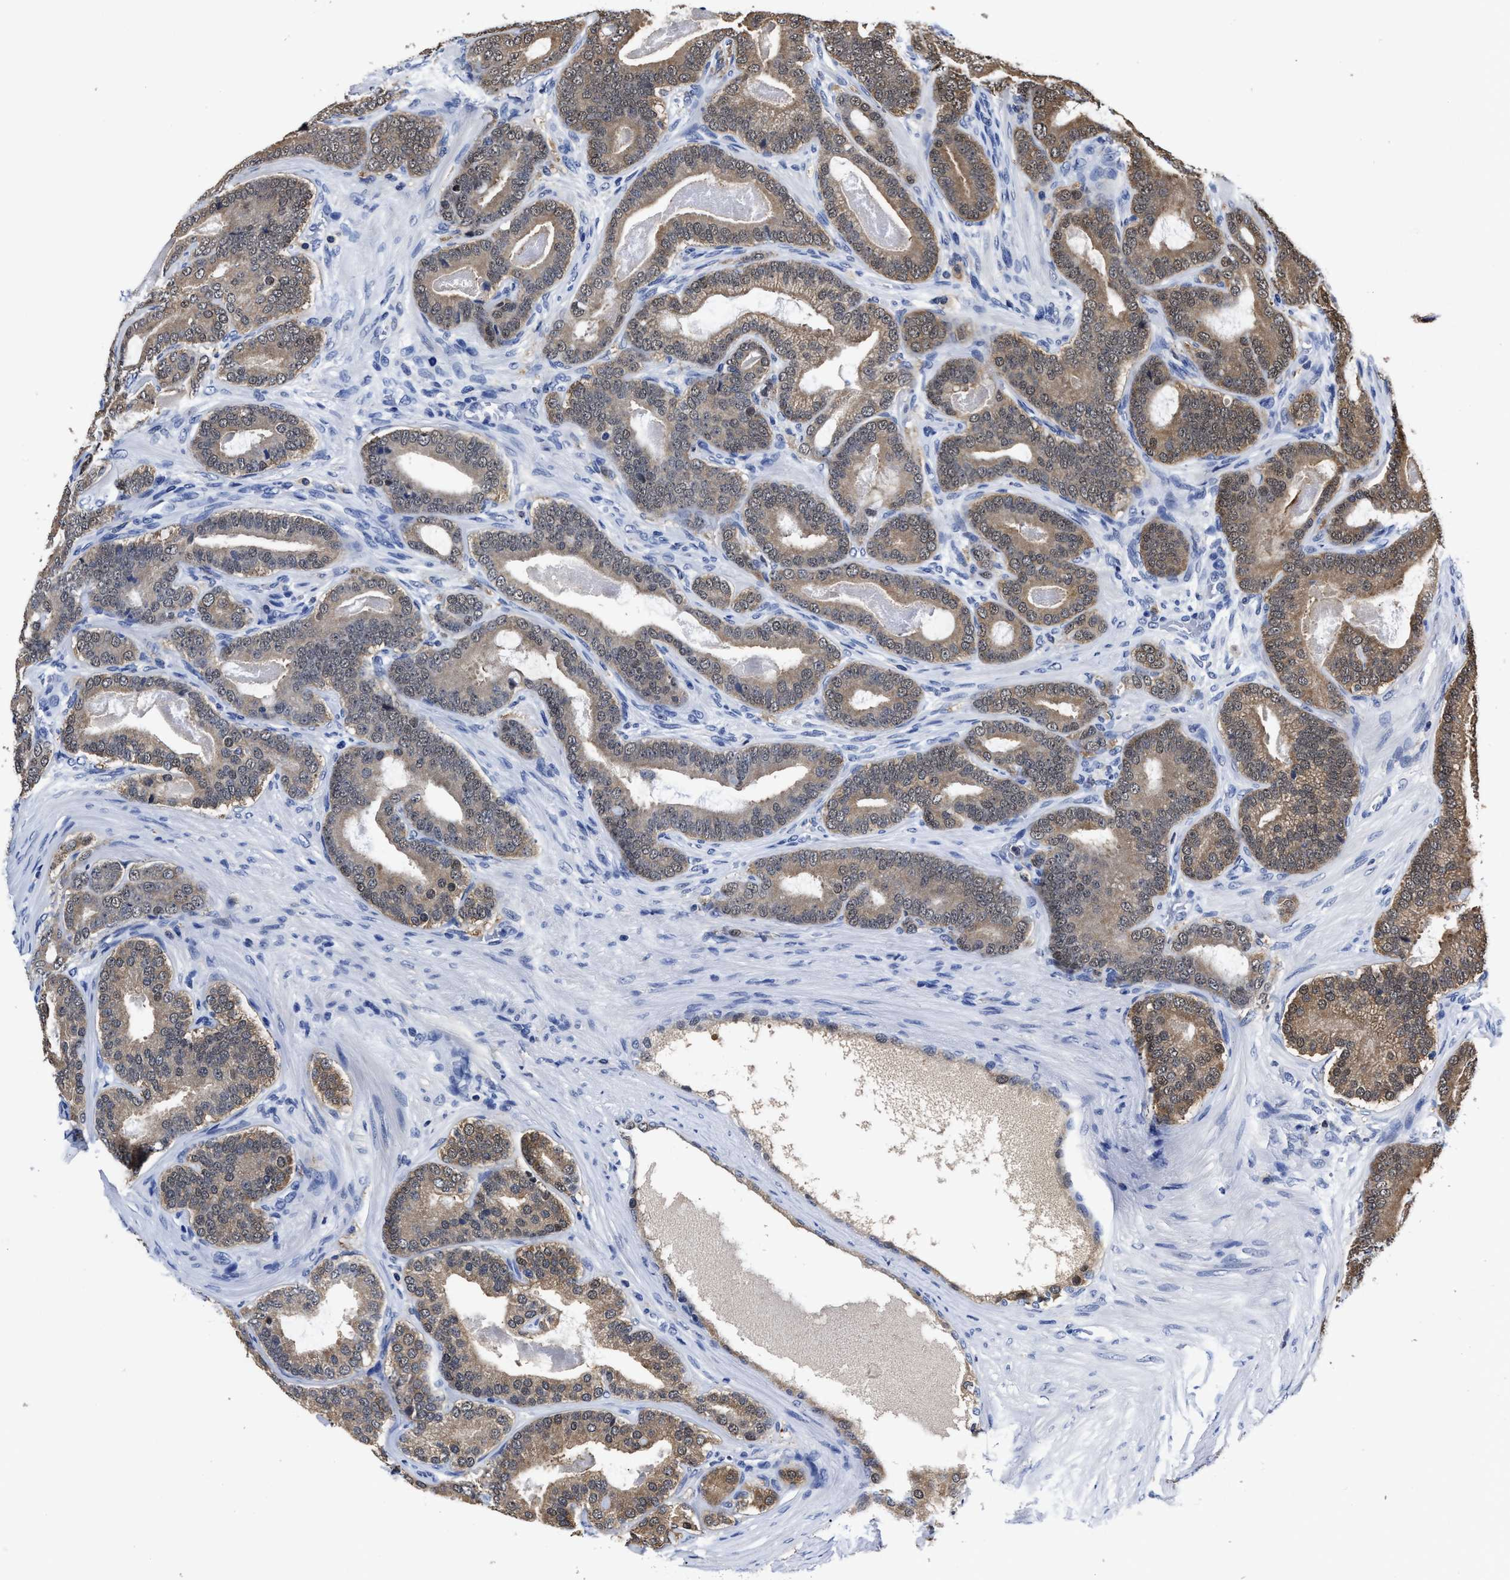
{"staining": {"intensity": "moderate", "quantity": ">75%", "location": "cytoplasmic/membranous"}, "tissue": "prostate cancer", "cell_type": "Tumor cells", "image_type": "cancer", "snomed": [{"axis": "morphology", "description": "Adenocarcinoma, High grade"}, {"axis": "topography", "description": "Prostate"}], "caption": "Human prostate cancer (high-grade adenocarcinoma) stained with a protein marker exhibits moderate staining in tumor cells.", "gene": "PRPF4B", "patient": {"sex": "male", "age": 60}}